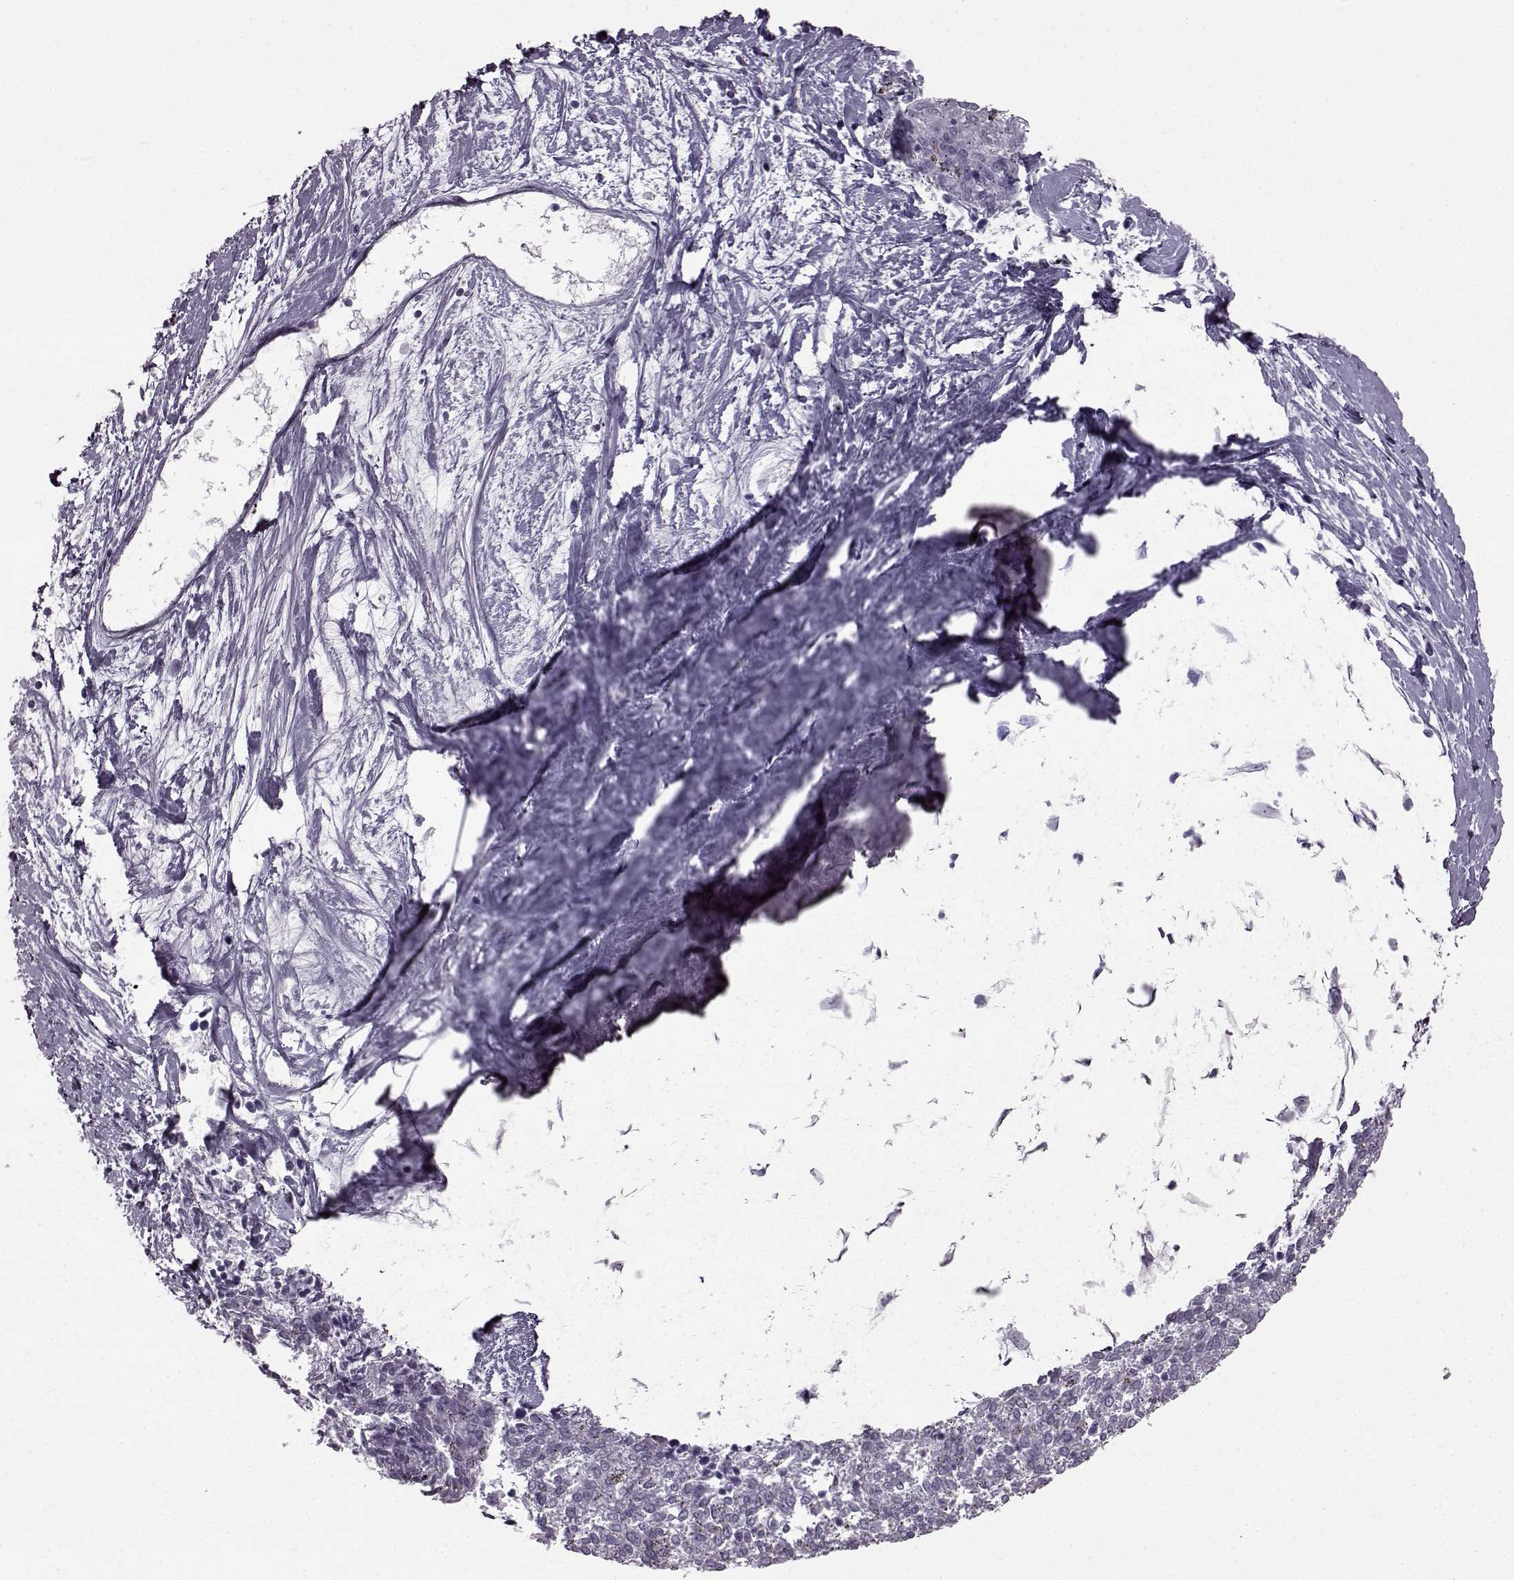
{"staining": {"intensity": "negative", "quantity": "none", "location": "none"}, "tissue": "melanoma", "cell_type": "Tumor cells", "image_type": "cancer", "snomed": [{"axis": "morphology", "description": "Malignant melanoma, NOS"}, {"axis": "topography", "description": "Skin"}], "caption": "Tumor cells are negative for protein expression in human melanoma.", "gene": "SLC28A2", "patient": {"sex": "female", "age": 72}}